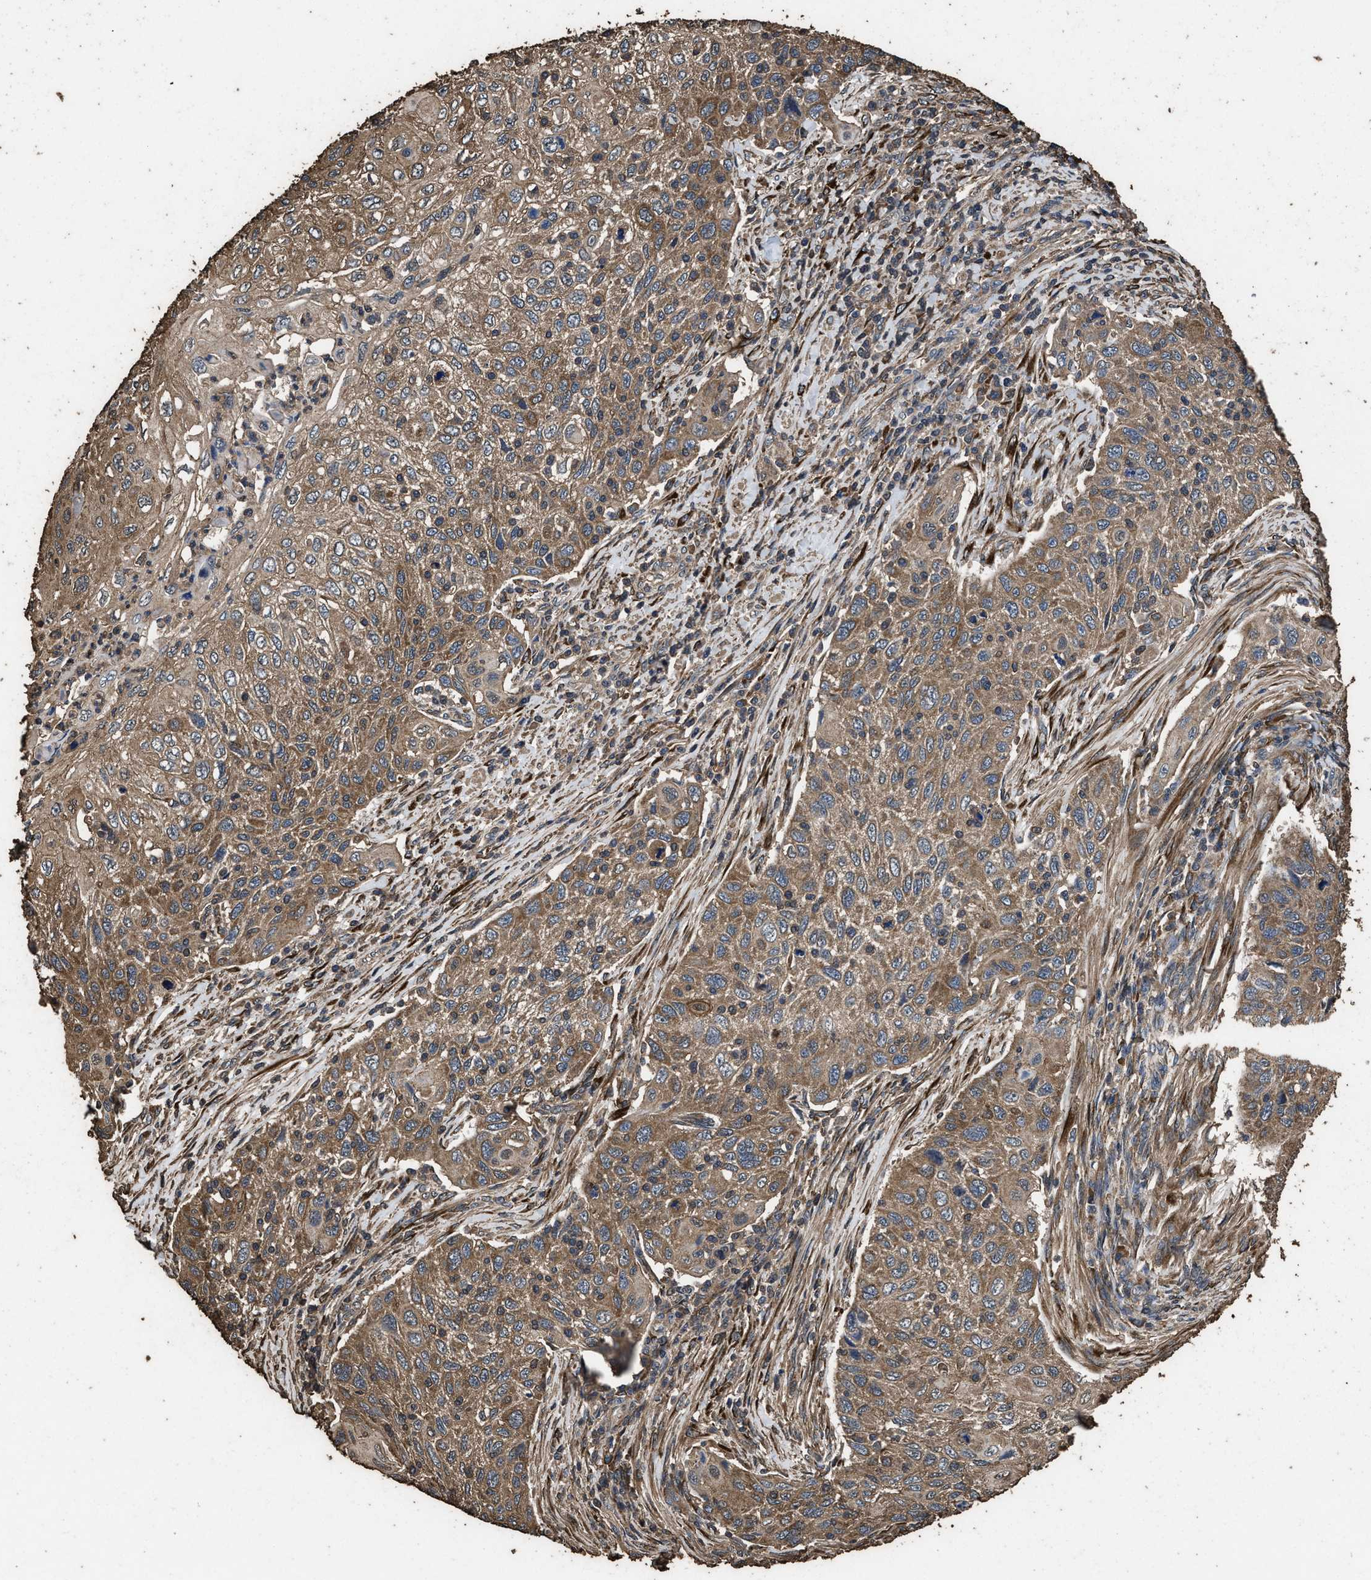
{"staining": {"intensity": "moderate", "quantity": ">75%", "location": "cytoplasmic/membranous"}, "tissue": "cervical cancer", "cell_type": "Tumor cells", "image_type": "cancer", "snomed": [{"axis": "morphology", "description": "Squamous cell carcinoma, NOS"}, {"axis": "topography", "description": "Cervix"}], "caption": "Human cervical cancer stained with a protein marker demonstrates moderate staining in tumor cells.", "gene": "ZMYND19", "patient": {"sex": "female", "age": 70}}